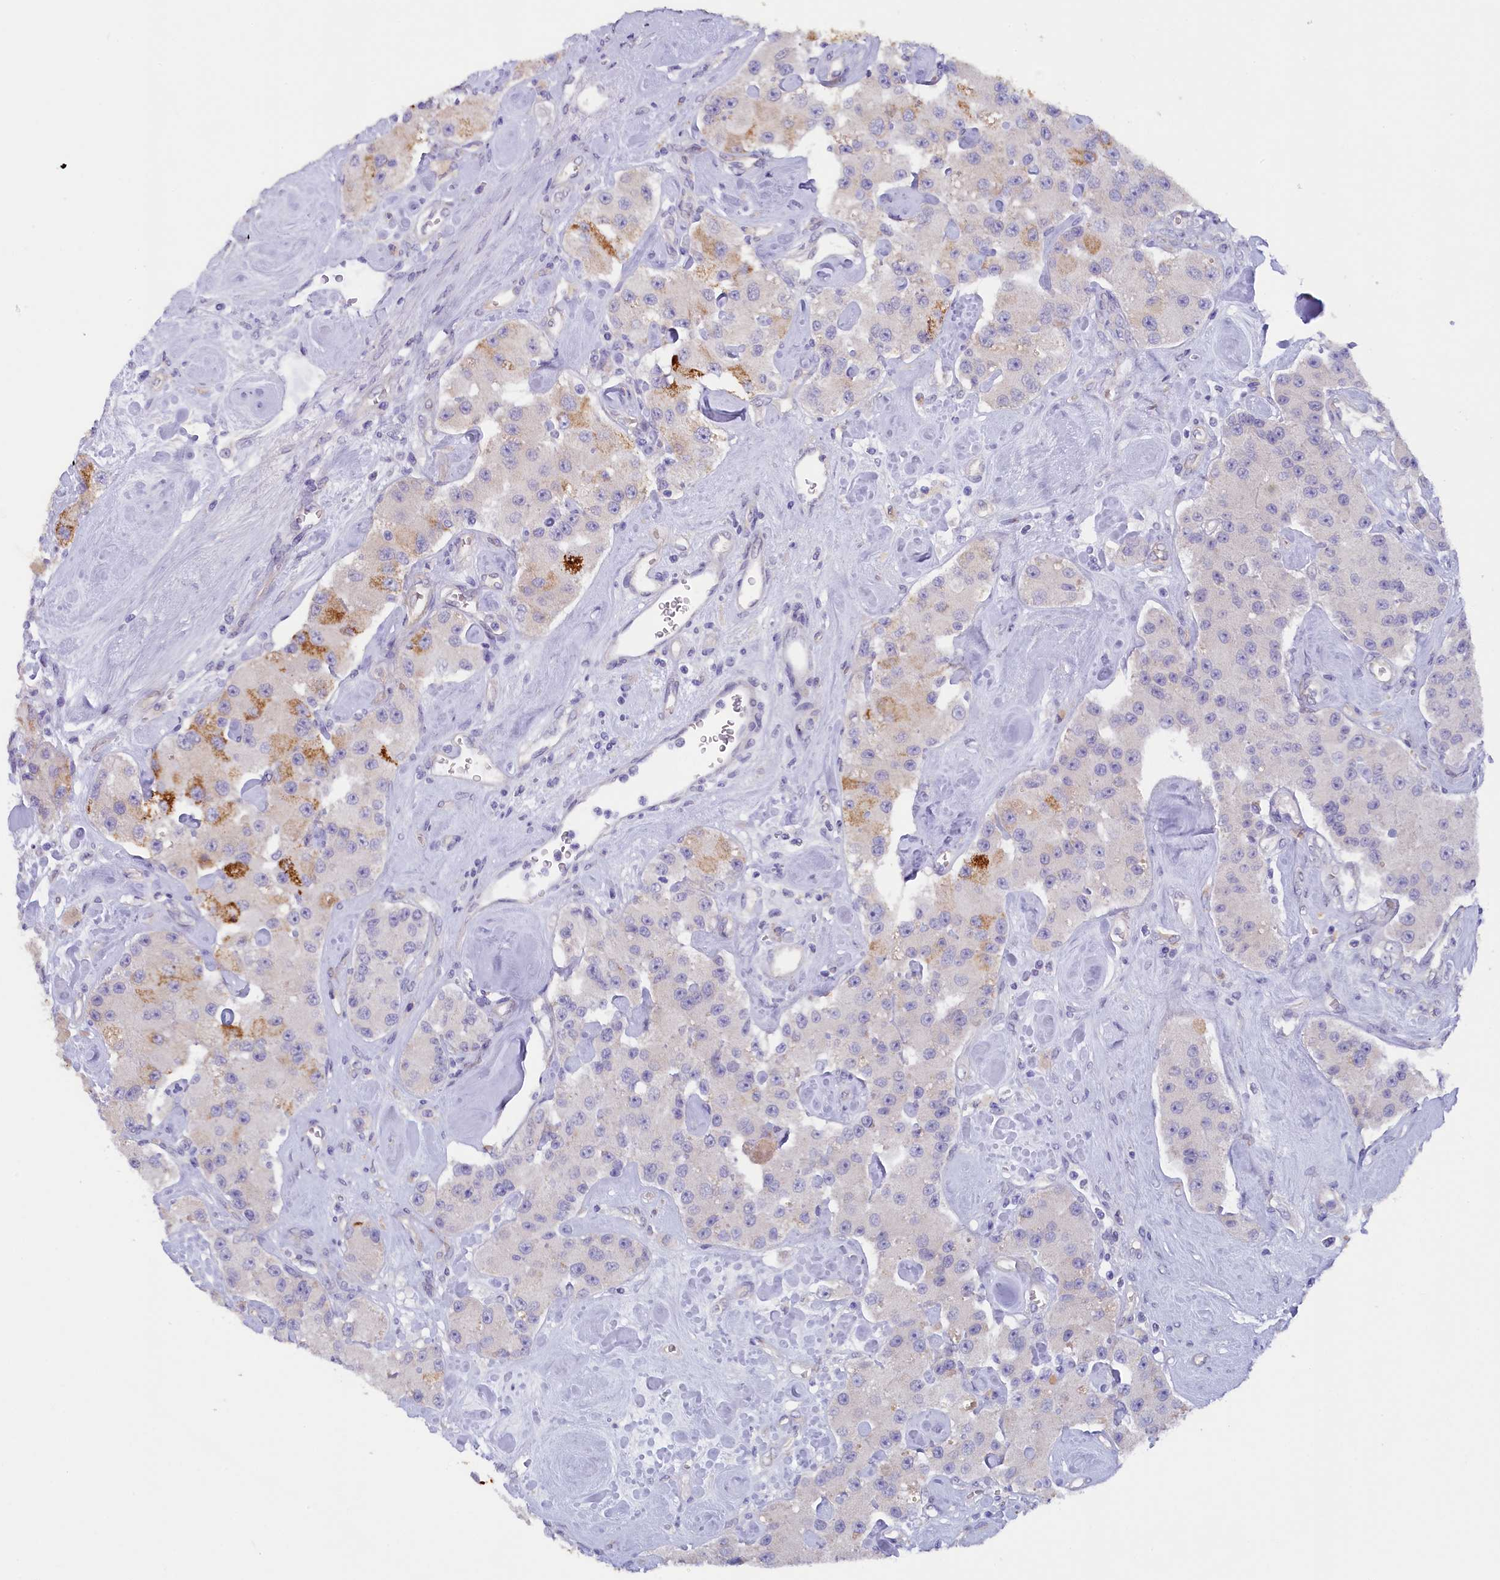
{"staining": {"intensity": "moderate", "quantity": "<25%", "location": "cytoplasmic/membranous"}, "tissue": "carcinoid", "cell_type": "Tumor cells", "image_type": "cancer", "snomed": [{"axis": "morphology", "description": "Carcinoid, malignant, NOS"}, {"axis": "topography", "description": "Pancreas"}], "caption": "Immunohistochemical staining of malignant carcinoid reveals moderate cytoplasmic/membranous protein expression in about <25% of tumor cells.", "gene": "ZSWIM4", "patient": {"sex": "male", "age": 41}}